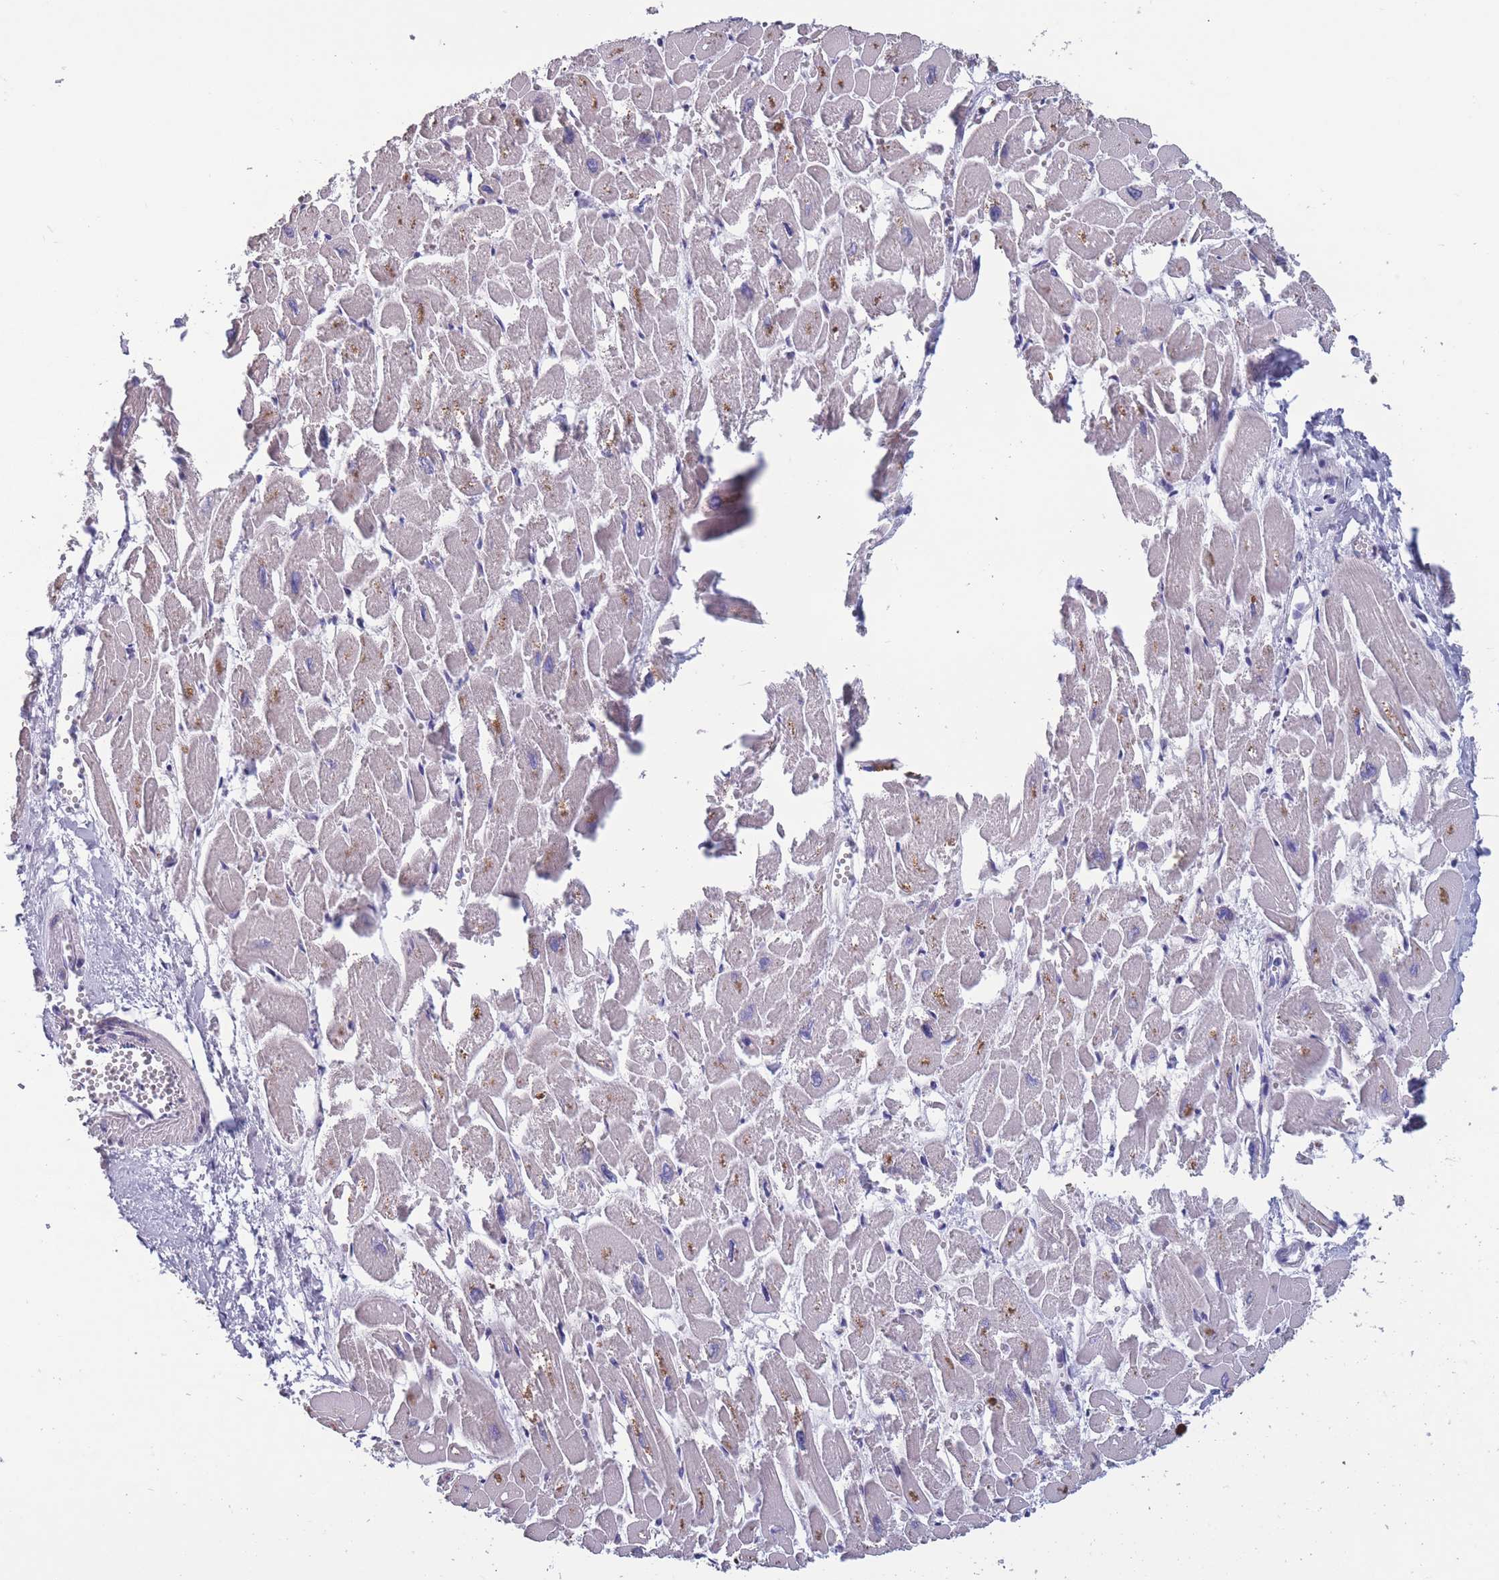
{"staining": {"intensity": "weak", "quantity": "25%-75%", "location": "cytoplasmic/membranous"}, "tissue": "heart muscle", "cell_type": "Cardiomyocytes", "image_type": "normal", "snomed": [{"axis": "morphology", "description": "Normal tissue, NOS"}, {"axis": "topography", "description": "Heart"}], "caption": "Approximately 25%-75% of cardiomyocytes in normal heart muscle display weak cytoplasmic/membranous protein positivity as visualized by brown immunohistochemical staining.", "gene": "OR4C5", "patient": {"sex": "male", "age": 54}}